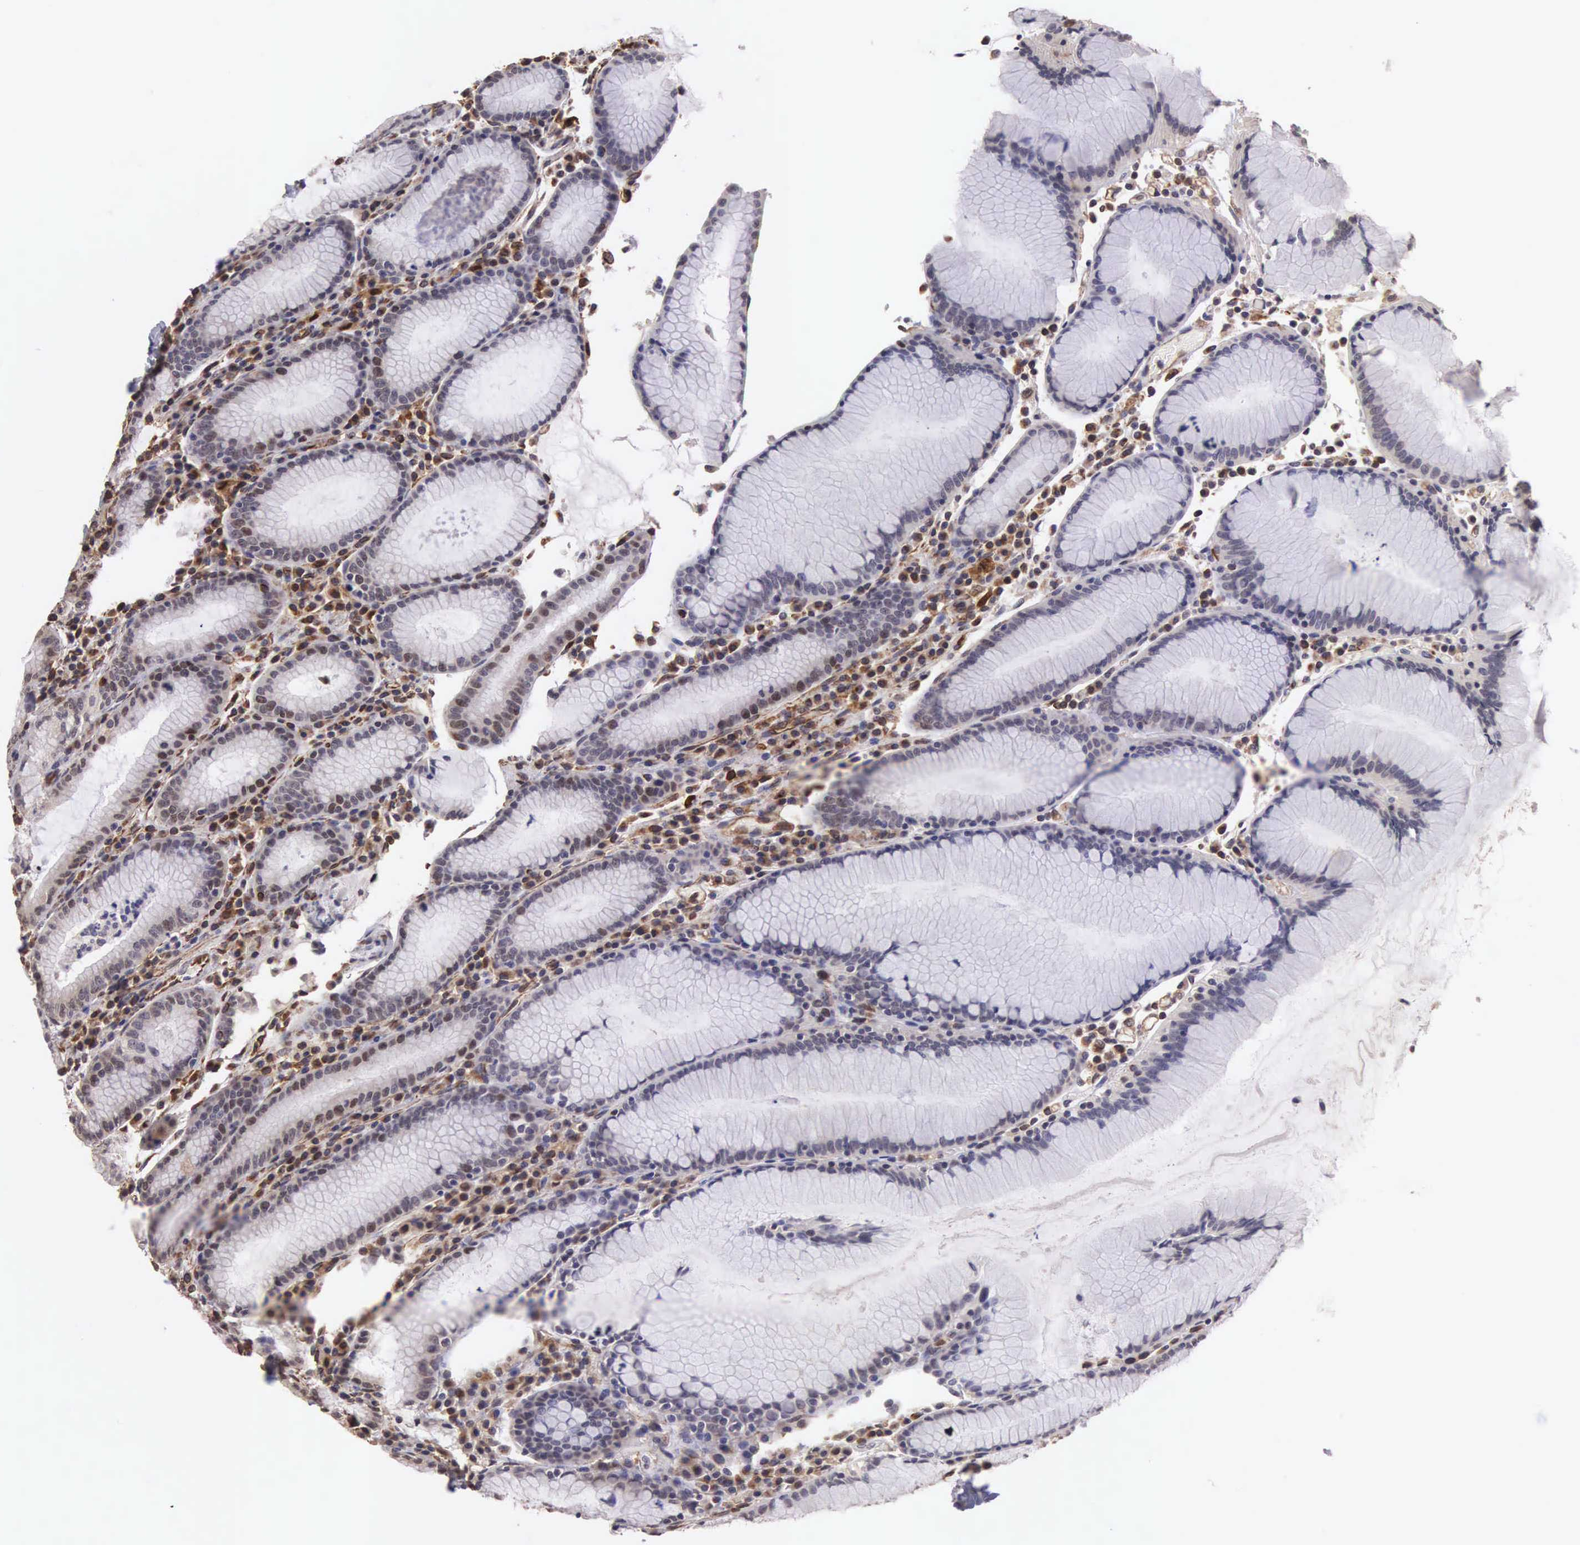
{"staining": {"intensity": "weak", "quantity": "25%-75%", "location": "cytoplasmic/membranous"}, "tissue": "stomach", "cell_type": "Glandular cells", "image_type": "normal", "snomed": [{"axis": "morphology", "description": "Normal tissue, NOS"}, {"axis": "topography", "description": "Stomach, lower"}], "caption": "Weak cytoplasmic/membranous positivity is identified in approximately 25%-75% of glandular cells in benign stomach.", "gene": "CDC45", "patient": {"sex": "female", "age": 43}}